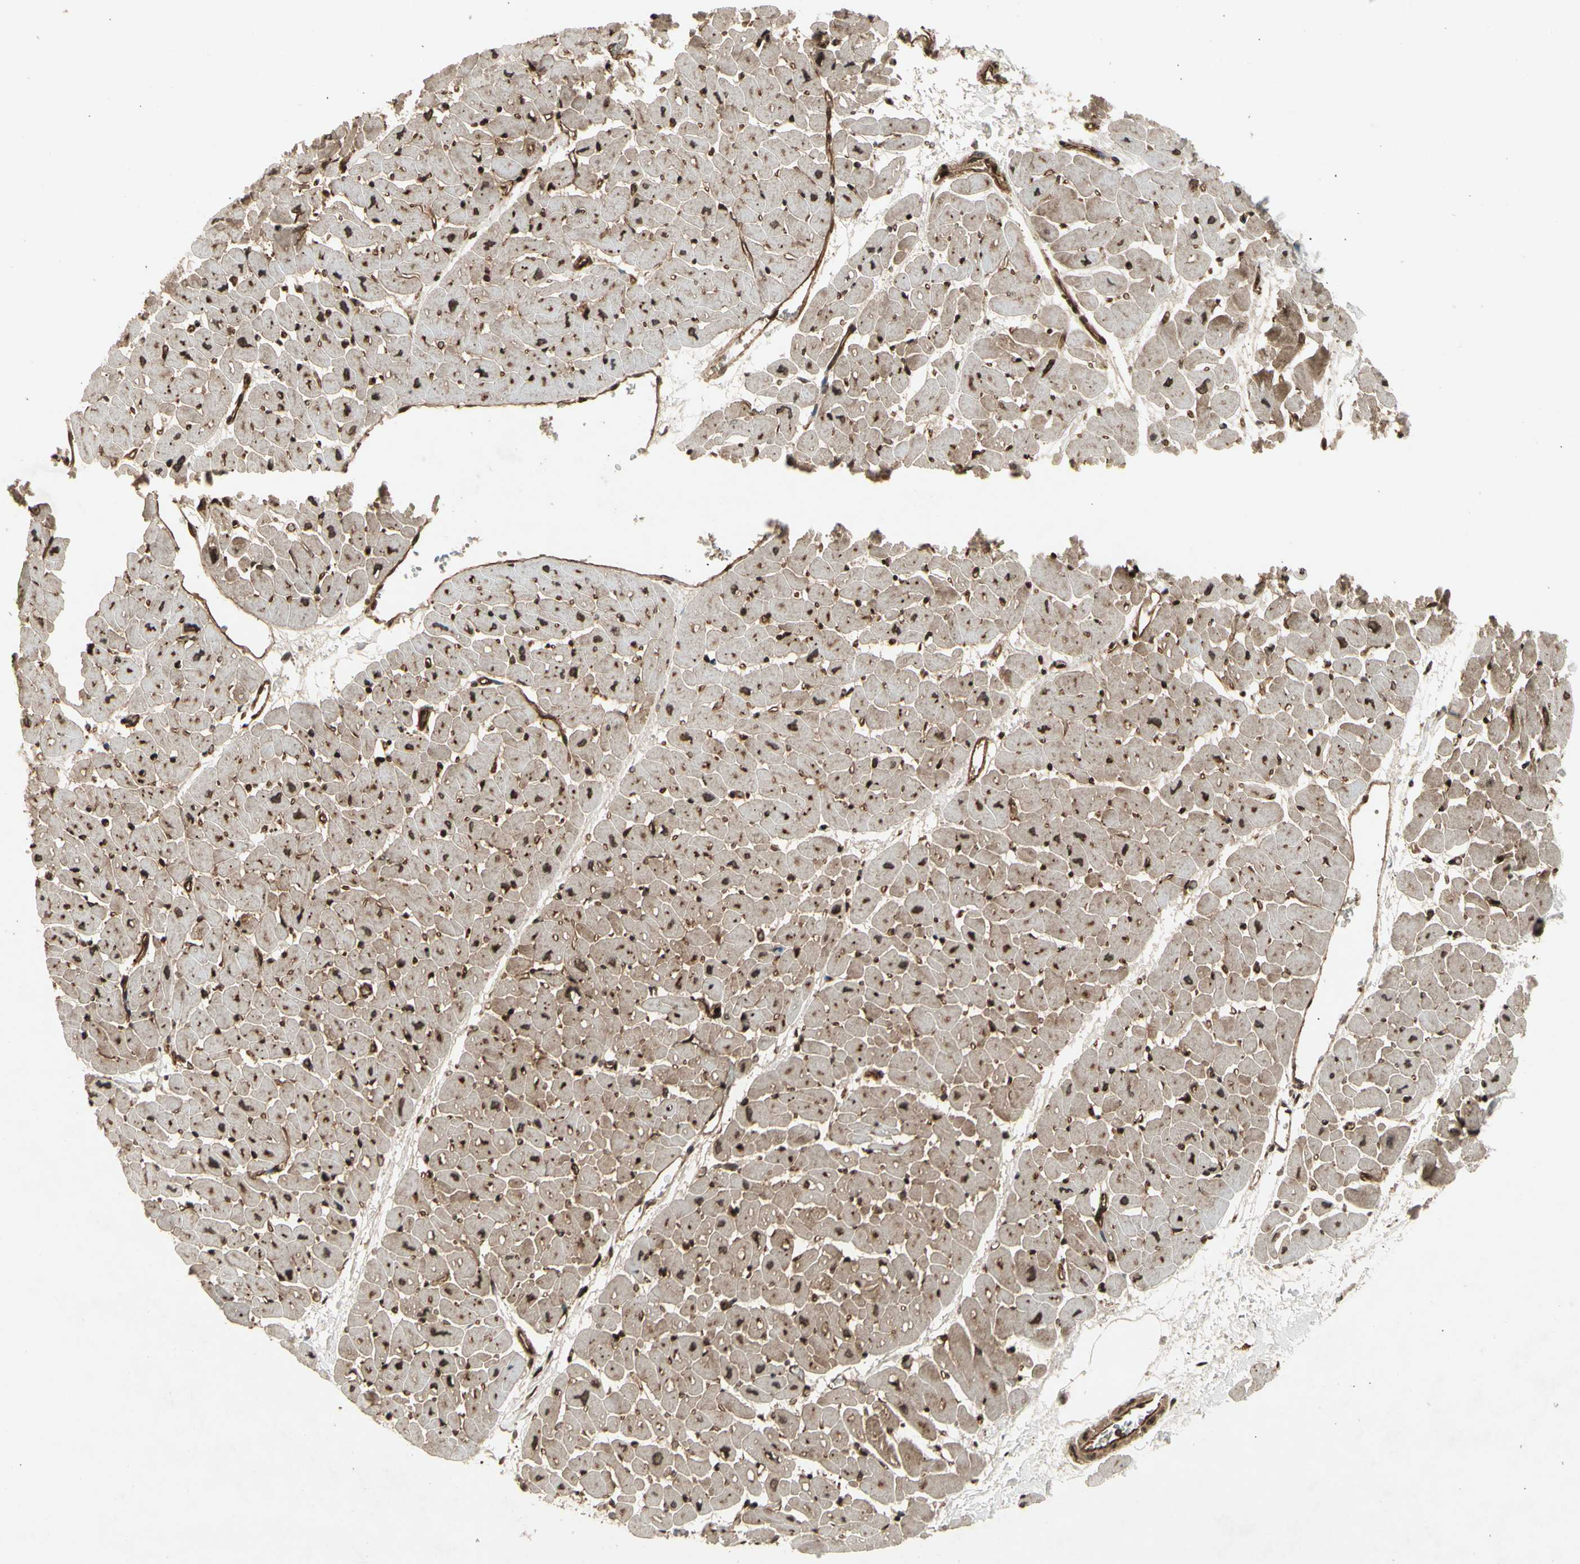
{"staining": {"intensity": "strong", "quantity": ">75%", "location": "nuclear"}, "tissue": "heart muscle", "cell_type": "Cardiomyocytes", "image_type": "normal", "snomed": [{"axis": "morphology", "description": "Normal tissue, NOS"}, {"axis": "topography", "description": "Heart"}], "caption": "Normal heart muscle demonstrates strong nuclear staining in approximately >75% of cardiomyocytes The protein of interest is stained brown, and the nuclei are stained in blue (DAB (3,3'-diaminobenzidine) IHC with brightfield microscopy, high magnification)..", "gene": "GLRX", "patient": {"sex": "male", "age": 45}}